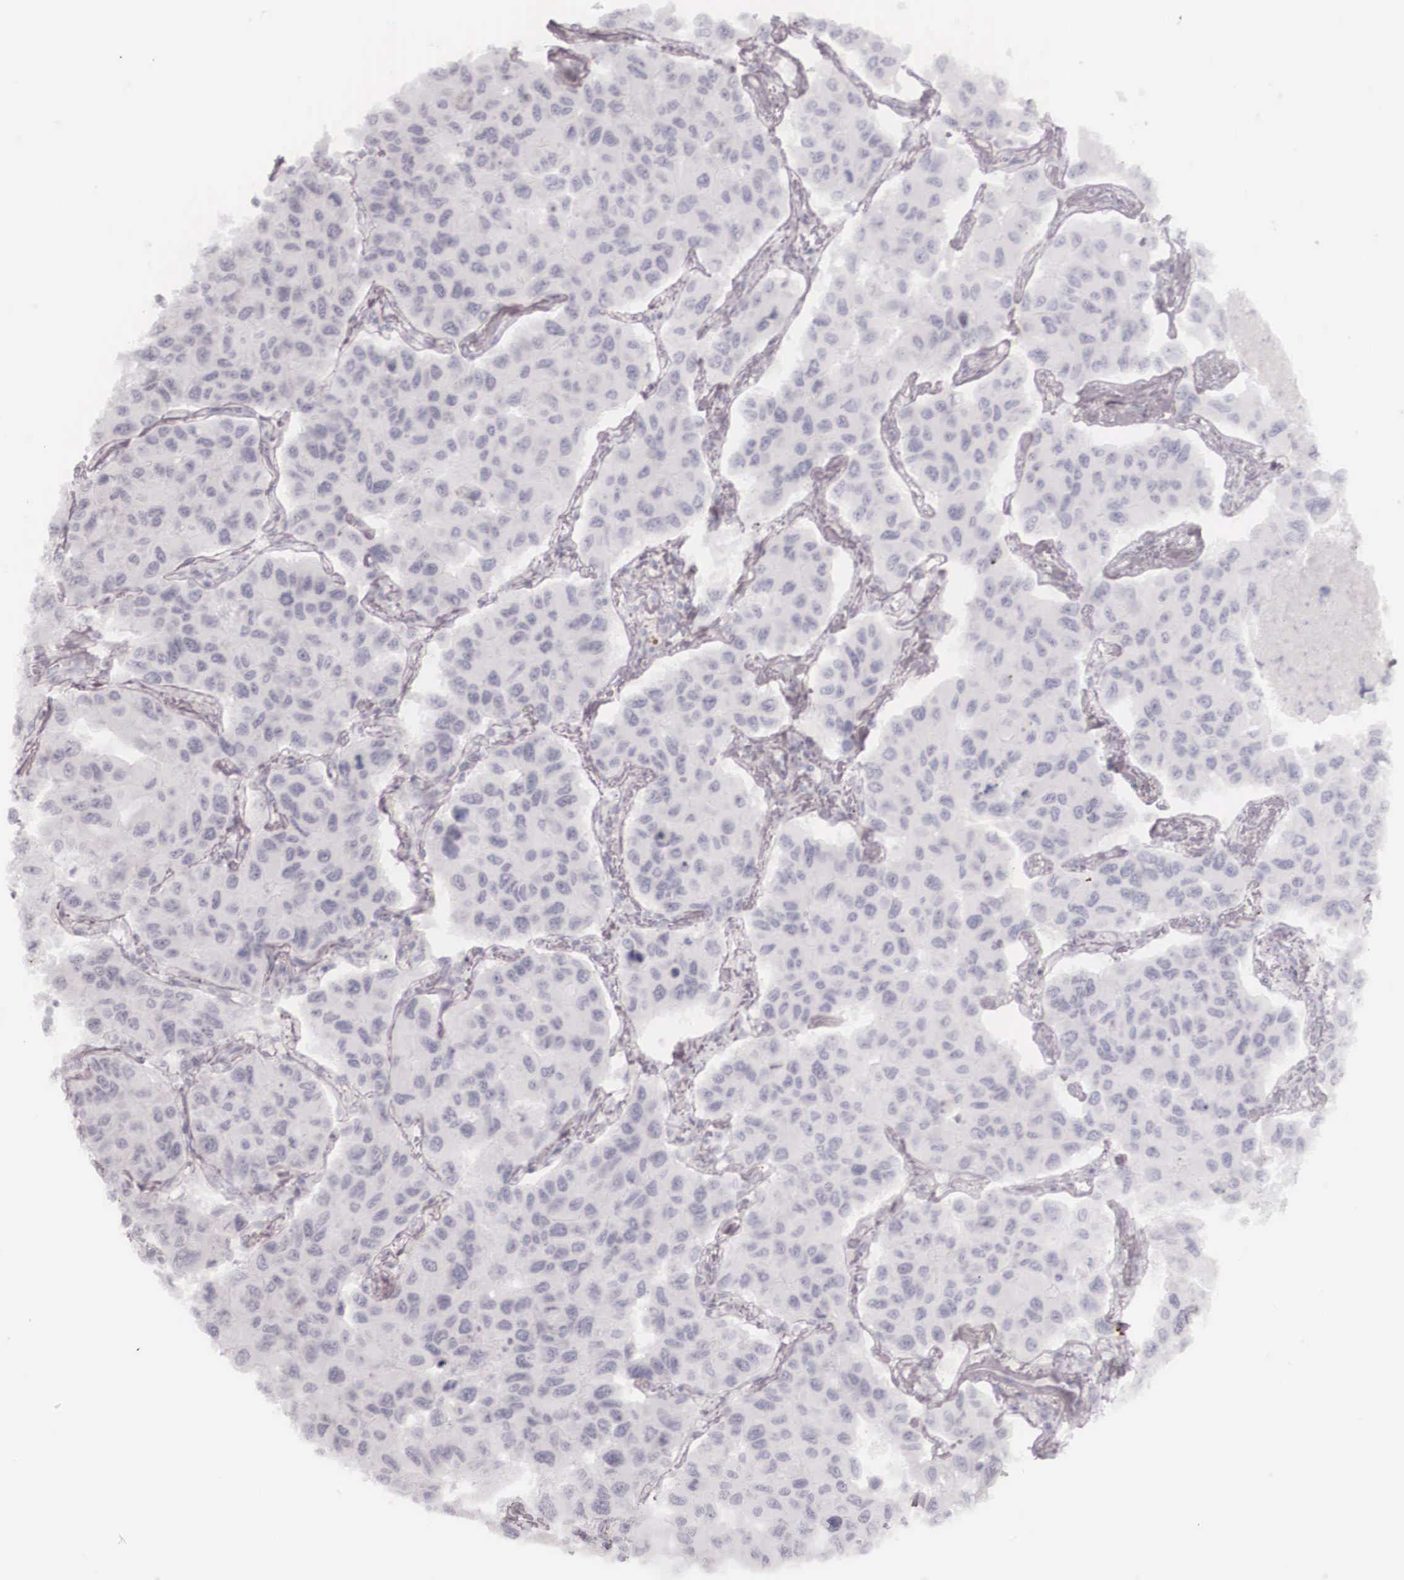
{"staining": {"intensity": "negative", "quantity": "none", "location": "none"}, "tissue": "lung cancer", "cell_type": "Tumor cells", "image_type": "cancer", "snomed": [{"axis": "morphology", "description": "Adenocarcinoma, NOS"}, {"axis": "topography", "description": "Lung"}], "caption": "Protein analysis of lung cancer (adenocarcinoma) demonstrates no significant staining in tumor cells. (DAB IHC visualized using brightfield microscopy, high magnification).", "gene": "KRT14", "patient": {"sex": "male", "age": 64}}